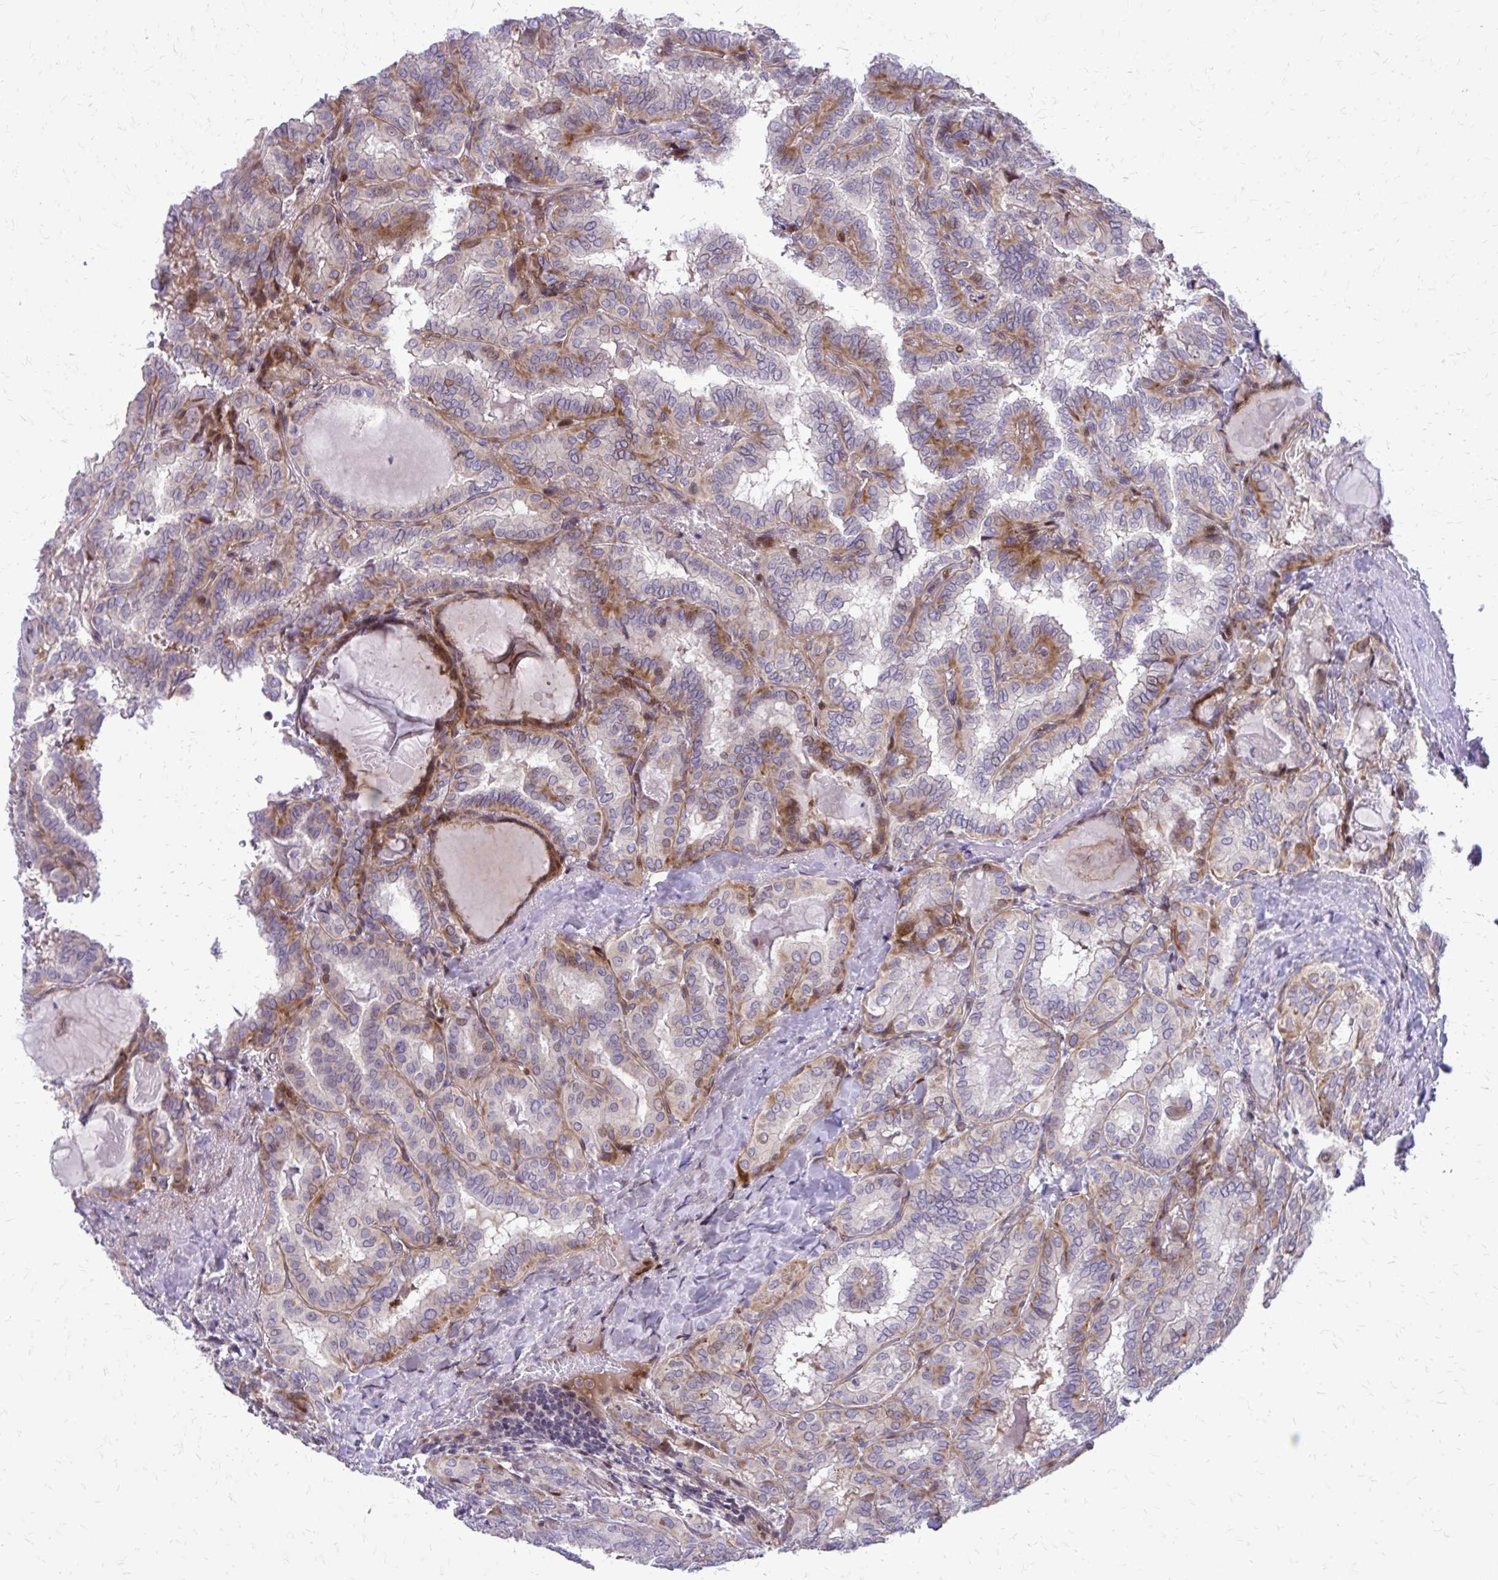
{"staining": {"intensity": "moderate", "quantity": "<25%", "location": "cytoplasmic/membranous"}, "tissue": "thyroid cancer", "cell_type": "Tumor cells", "image_type": "cancer", "snomed": [{"axis": "morphology", "description": "Papillary adenocarcinoma, NOS"}, {"axis": "topography", "description": "Thyroid gland"}], "caption": "Immunohistochemistry (IHC) staining of thyroid papillary adenocarcinoma, which displays low levels of moderate cytoplasmic/membranous positivity in about <25% of tumor cells indicating moderate cytoplasmic/membranous protein staining. The staining was performed using DAB (brown) for protein detection and nuclei were counterstained in hematoxylin (blue).", "gene": "PPDPFL", "patient": {"sex": "female", "age": 46}}